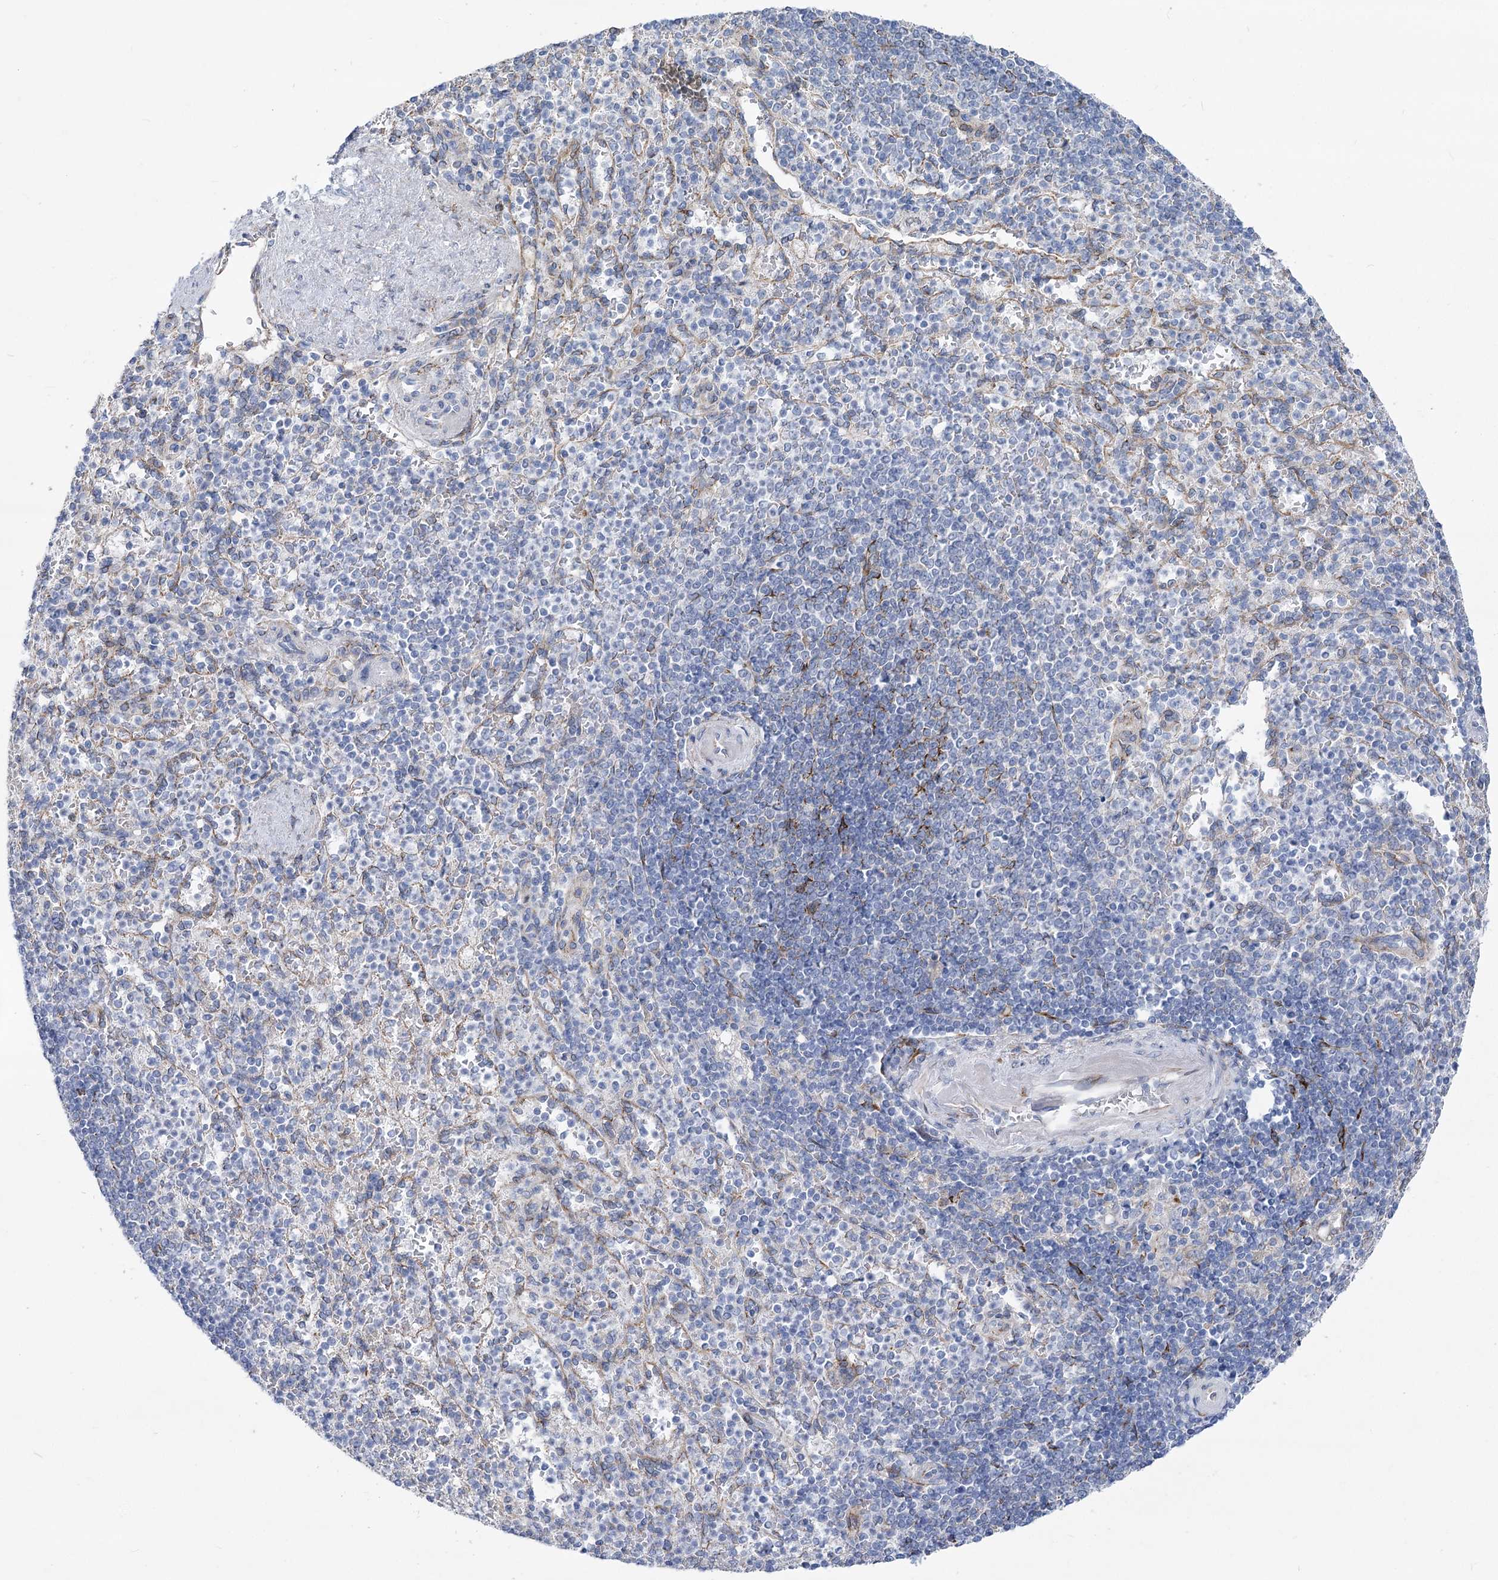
{"staining": {"intensity": "negative", "quantity": "none", "location": "none"}, "tissue": "spleen", "cell_type": "Cells in red pulp", "image_type": "normal", "snomed": [{"axis": "morphology", "description": "Normal tissue, NOS"}, {"axis": "topography", "description": "Spleen"}], "caption": "Cells in red pulp show no significant protein staining in unremarkable spleen. The staining was performed using DAB to visualize the protein expression in brown, while the nuclei were stained in blue with hematoxylin (Magnification: 20x).", "gene": "YTHDC2", "patient": {"sex": "female", "age": 74}}